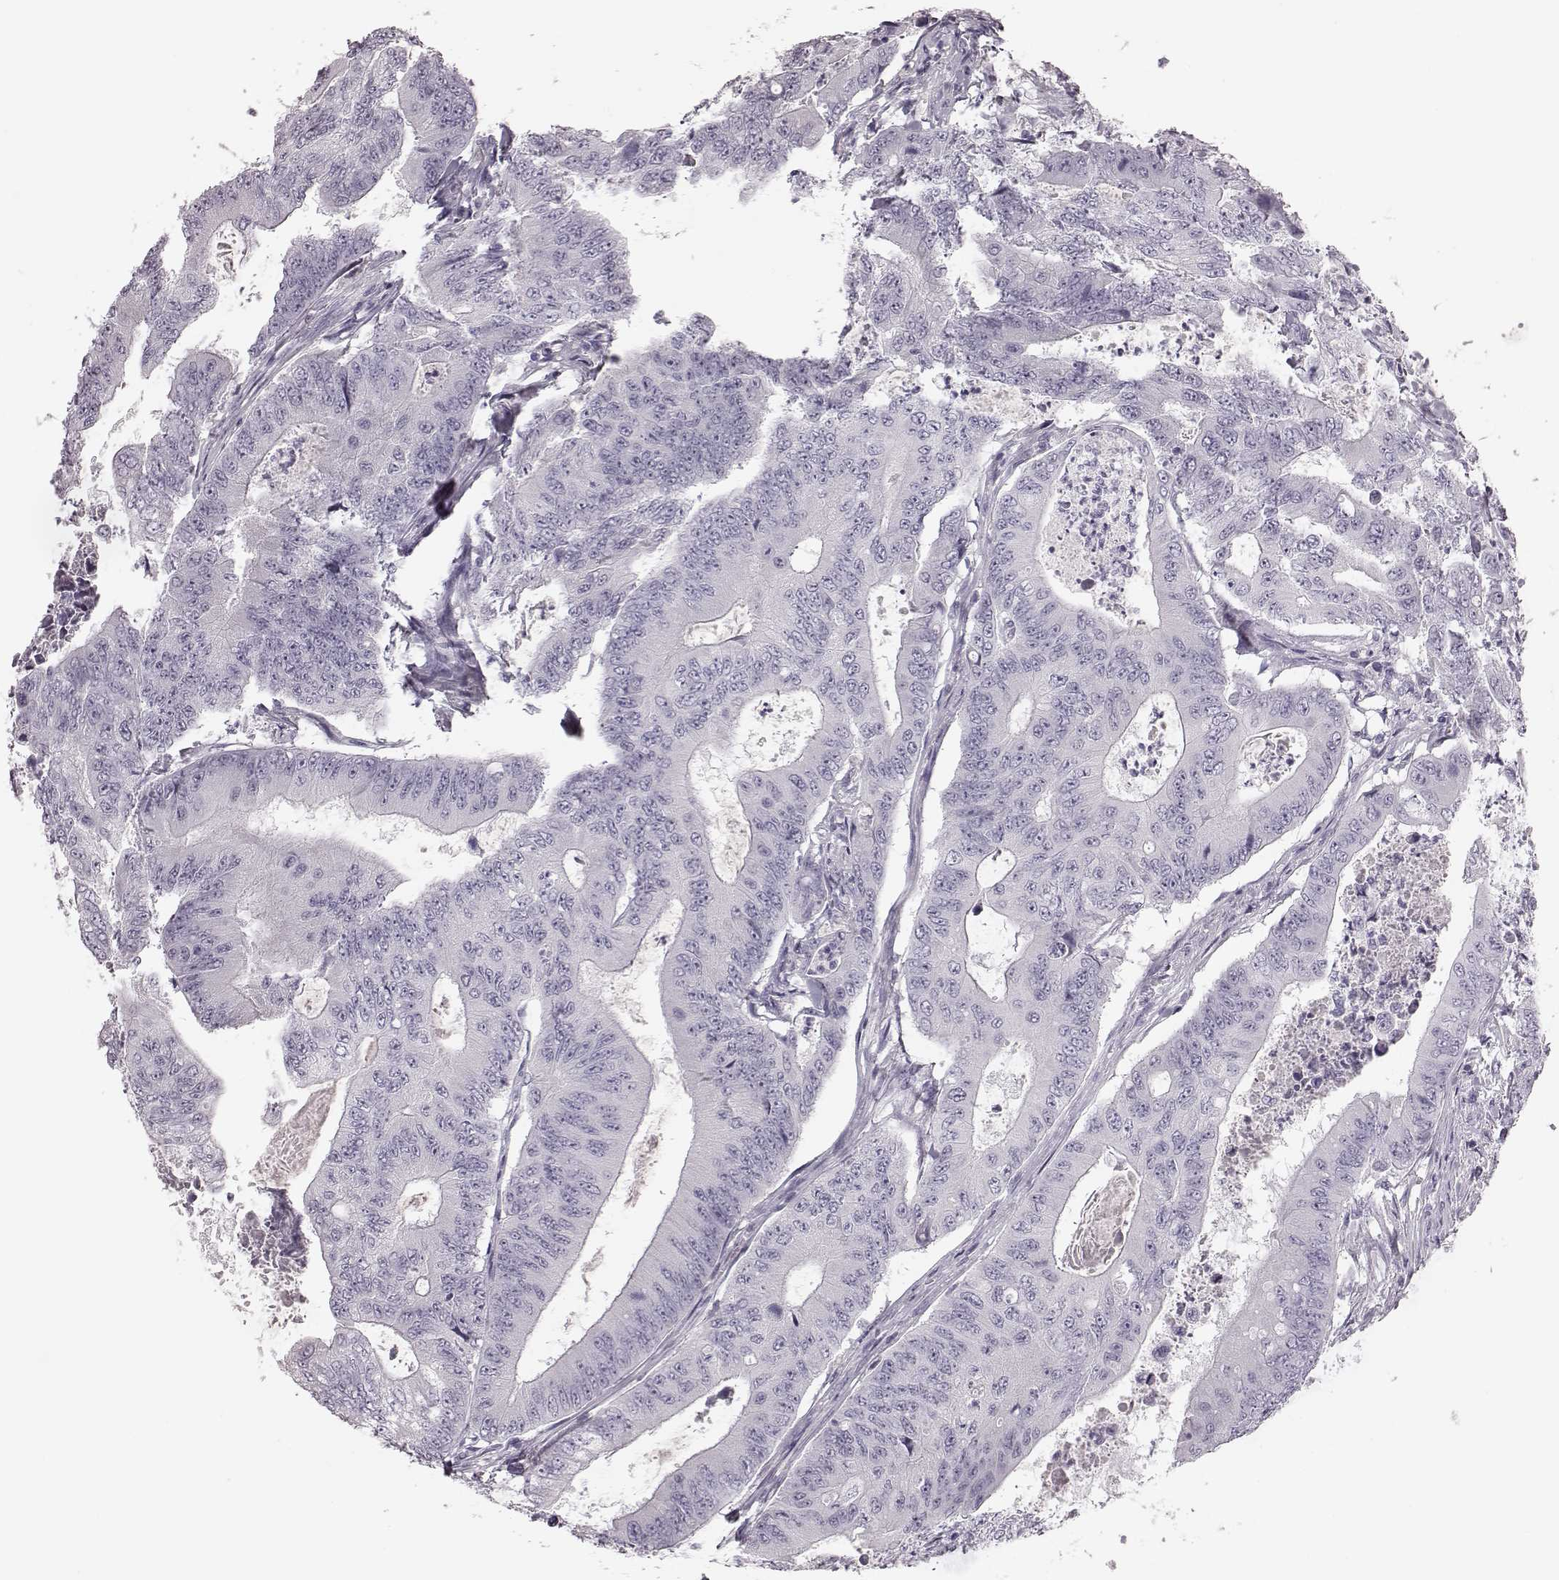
{"staining": {"intensity": "negative", "quantity": "none", "location": "none"}, "tissue": "colorectal cancer", "cell_type": "Tumor cells", "image_type": "cancer", "snomed": [{"axis": "morphology", "description": "Adenocarcinoma, NOS"}, {"axis": "topography", "description": "Colon"}], "caption": "This is an immunohistochemistry image of human colorectal cancer (adenocarcinoma). There is no expression in tumor cells.", "gene": "ZNF433", "patient": {"sex": "female", "age": 48}}